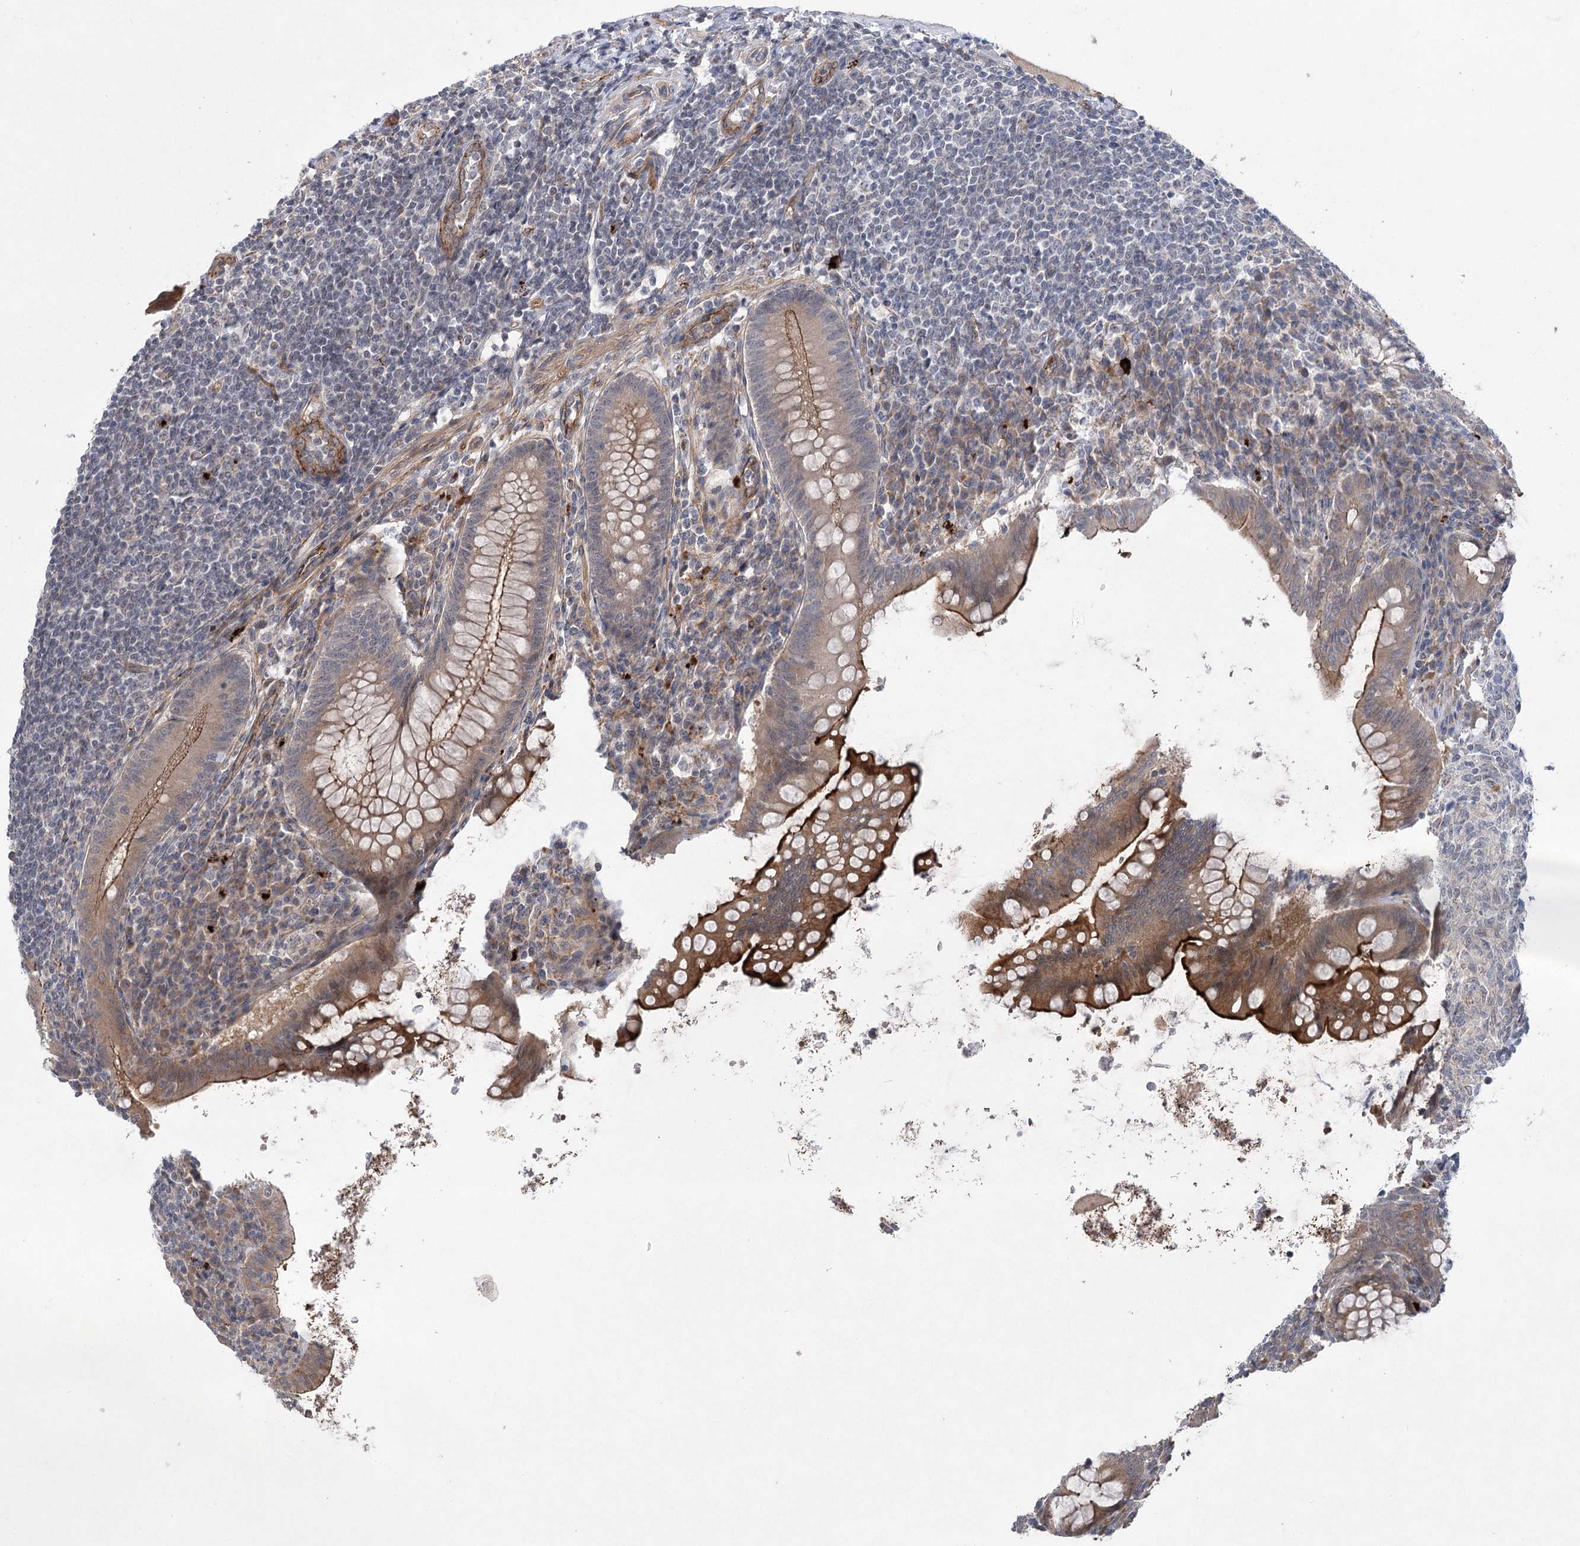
{"staining": {"intensity": "strong", "quantity": "25%-75%", "location": "cytoplasmic/membranous"}, "tissue": "appendix", "cell_type": "Glandular cells", "image_type": "normal", "snomed": [{"axis": "morphology", "description": "Normal tissue, NOS"}, {"axis": "topography", "description": "Appendix"}], "caption": "The histopathology image displays staining of unremarkable appendix, revealing strong cytoplasmic/membranous protein staining (brown color) within glandular cells.", "gene": "METTL24", "patient": {"sex": "female", "age": 33}}